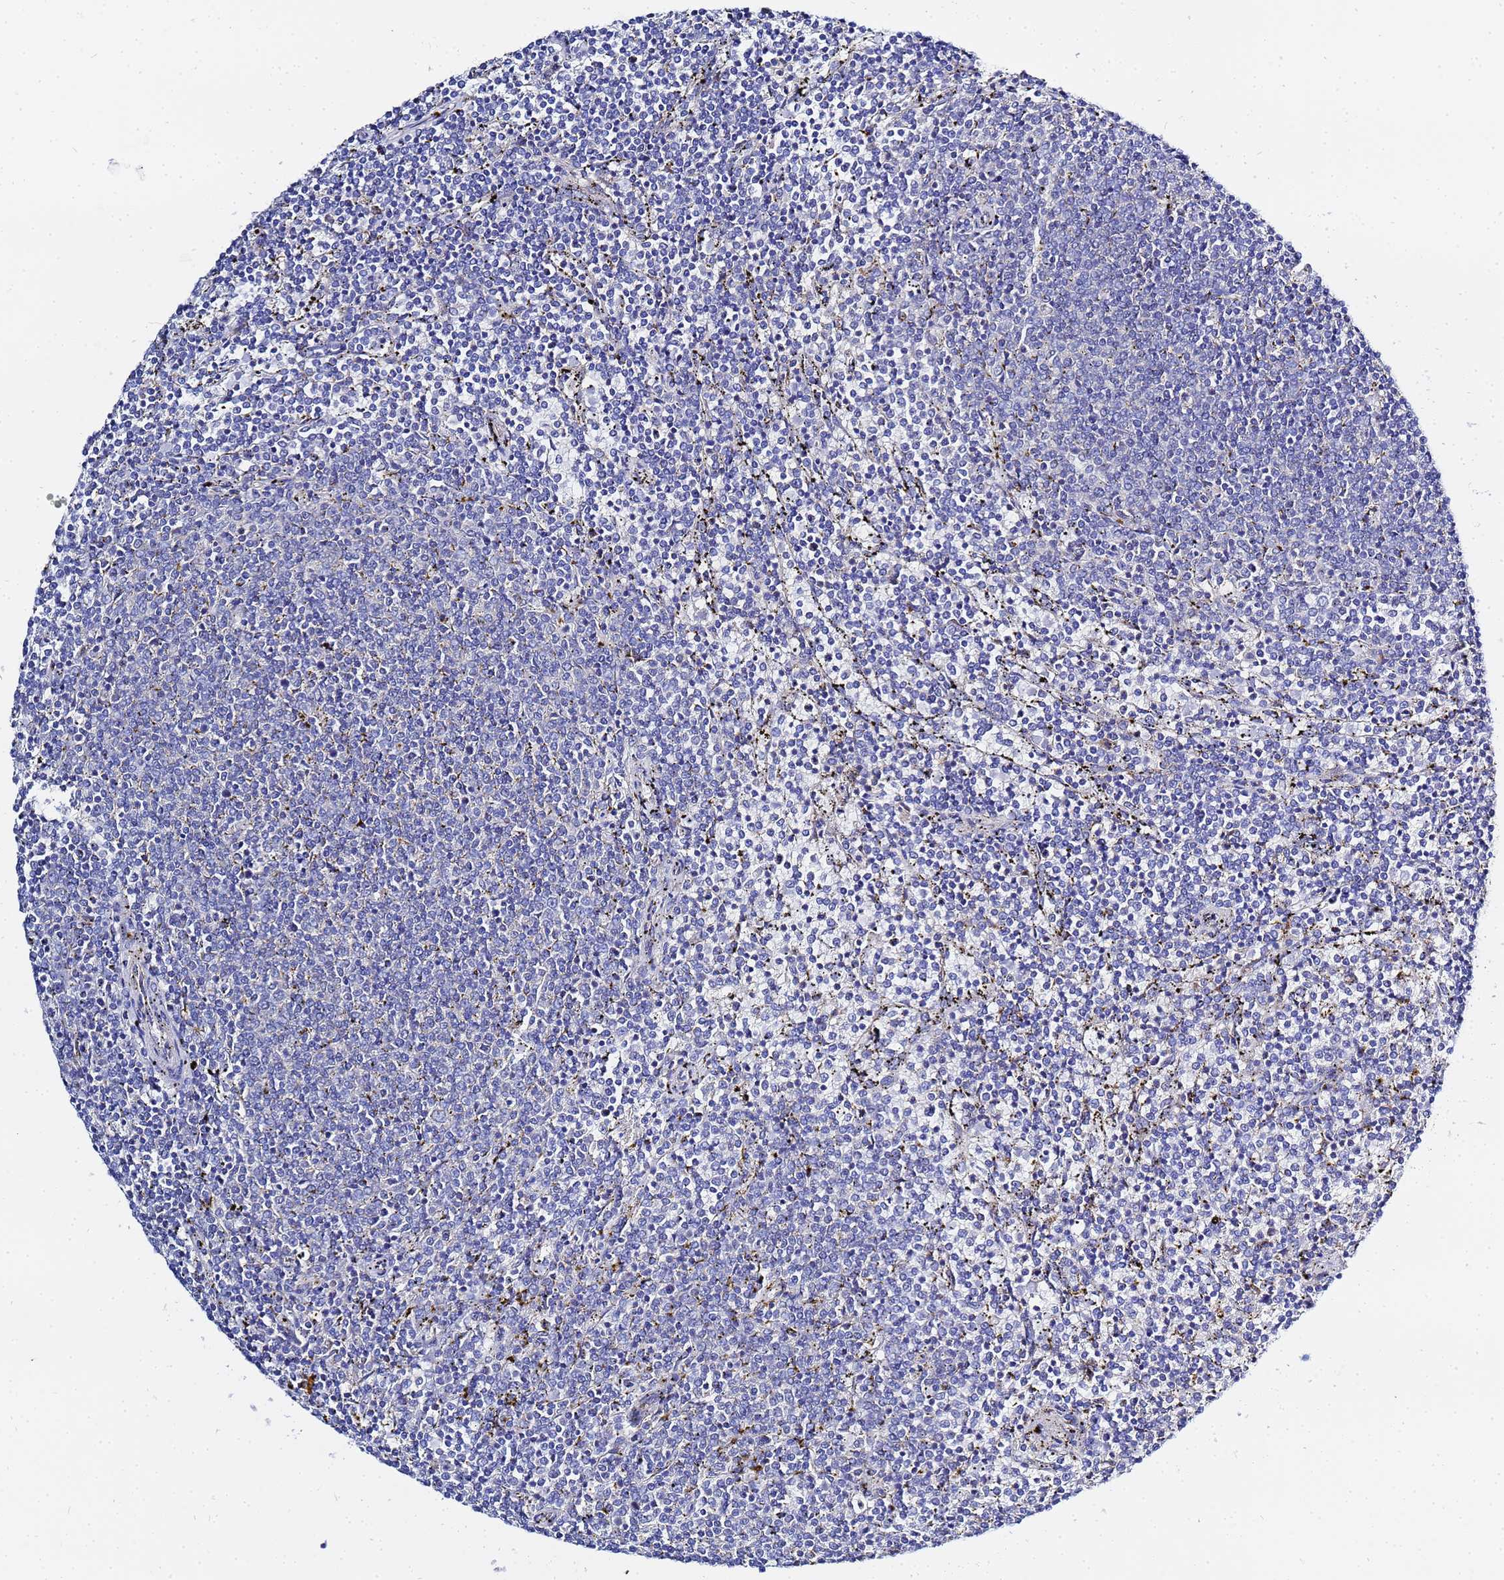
{"staining": {"intensity": "negative", "quantity": "none", "location": "none"}, "tissue": "lymphoma", "cell_type": "Tumor cells", "image_type": "cancer", "snomed": [{"axis": "morphology", "description": "Malignant lymphoma, non-Hodgkin's type, Low grade"}, {"axis": "topography", "description": "Spleen"}], "caption": "High magnification brightfield microscopy of lymphoma stained with DAB (brown) and counterstained with hematoxylin (blue): tumor cells show no significant expression.", "gene": "FAHD2A", "patient": {"sex": "female", "age": 50}}